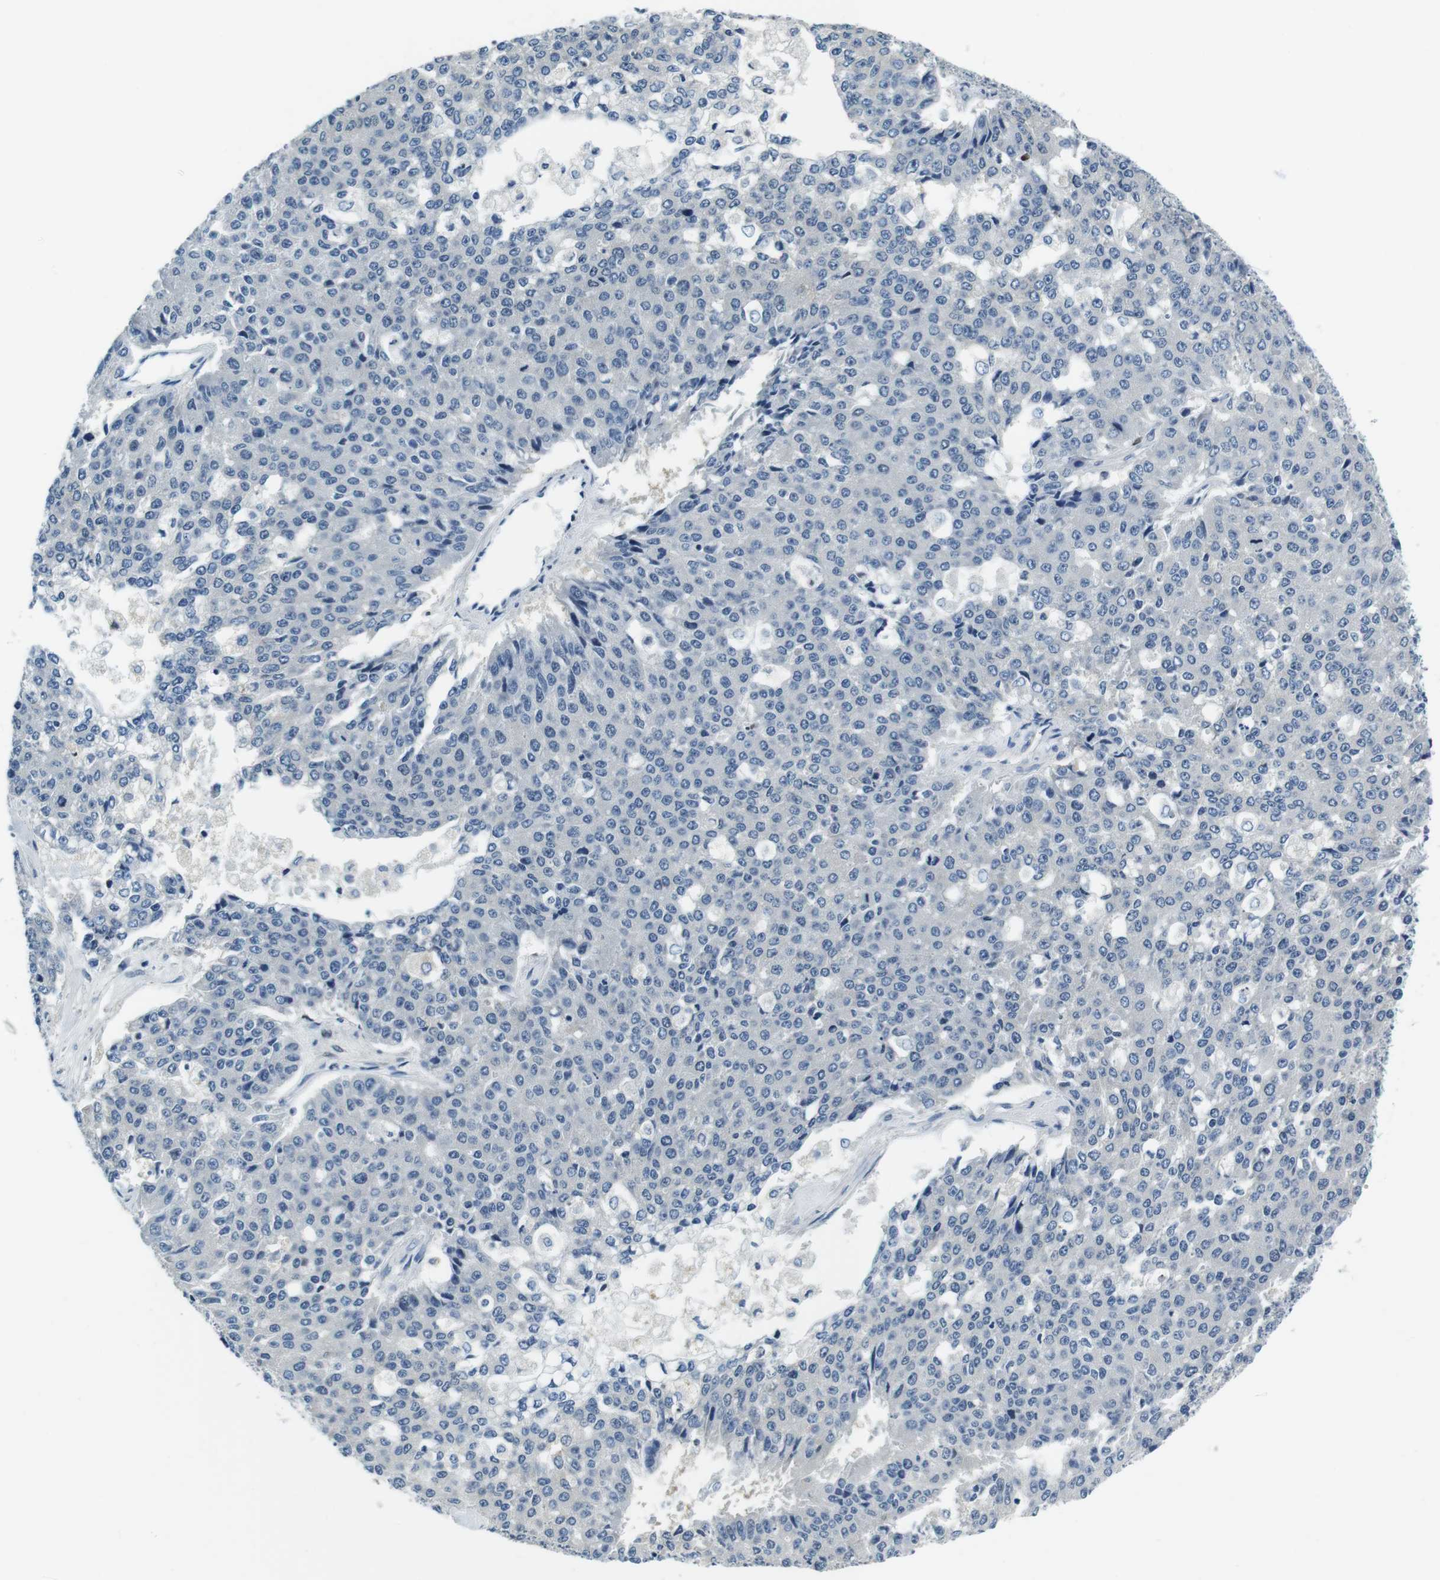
{"staining": {"intensity": "negative", "quantity": "none", "location": "none"}, "tissue": "pancreatic cancer", "cell_type": "Tumor cells", "image_type": "cancer", "snomed": [{"axis": "morphology", "description": "Adenocarcinoma, NOS"}, {"axis": "topography", "description": "Pancreas"}], "caption": "A histopathology image of pancreatic adenocarcinoma stained for a protein reveals no brown staining in tumor cells. (Immunohistochemistry, brightfield microscopy, high magnification).", "gene": "KCNJ5", "patient": {"sex": "male", "age": 50}}